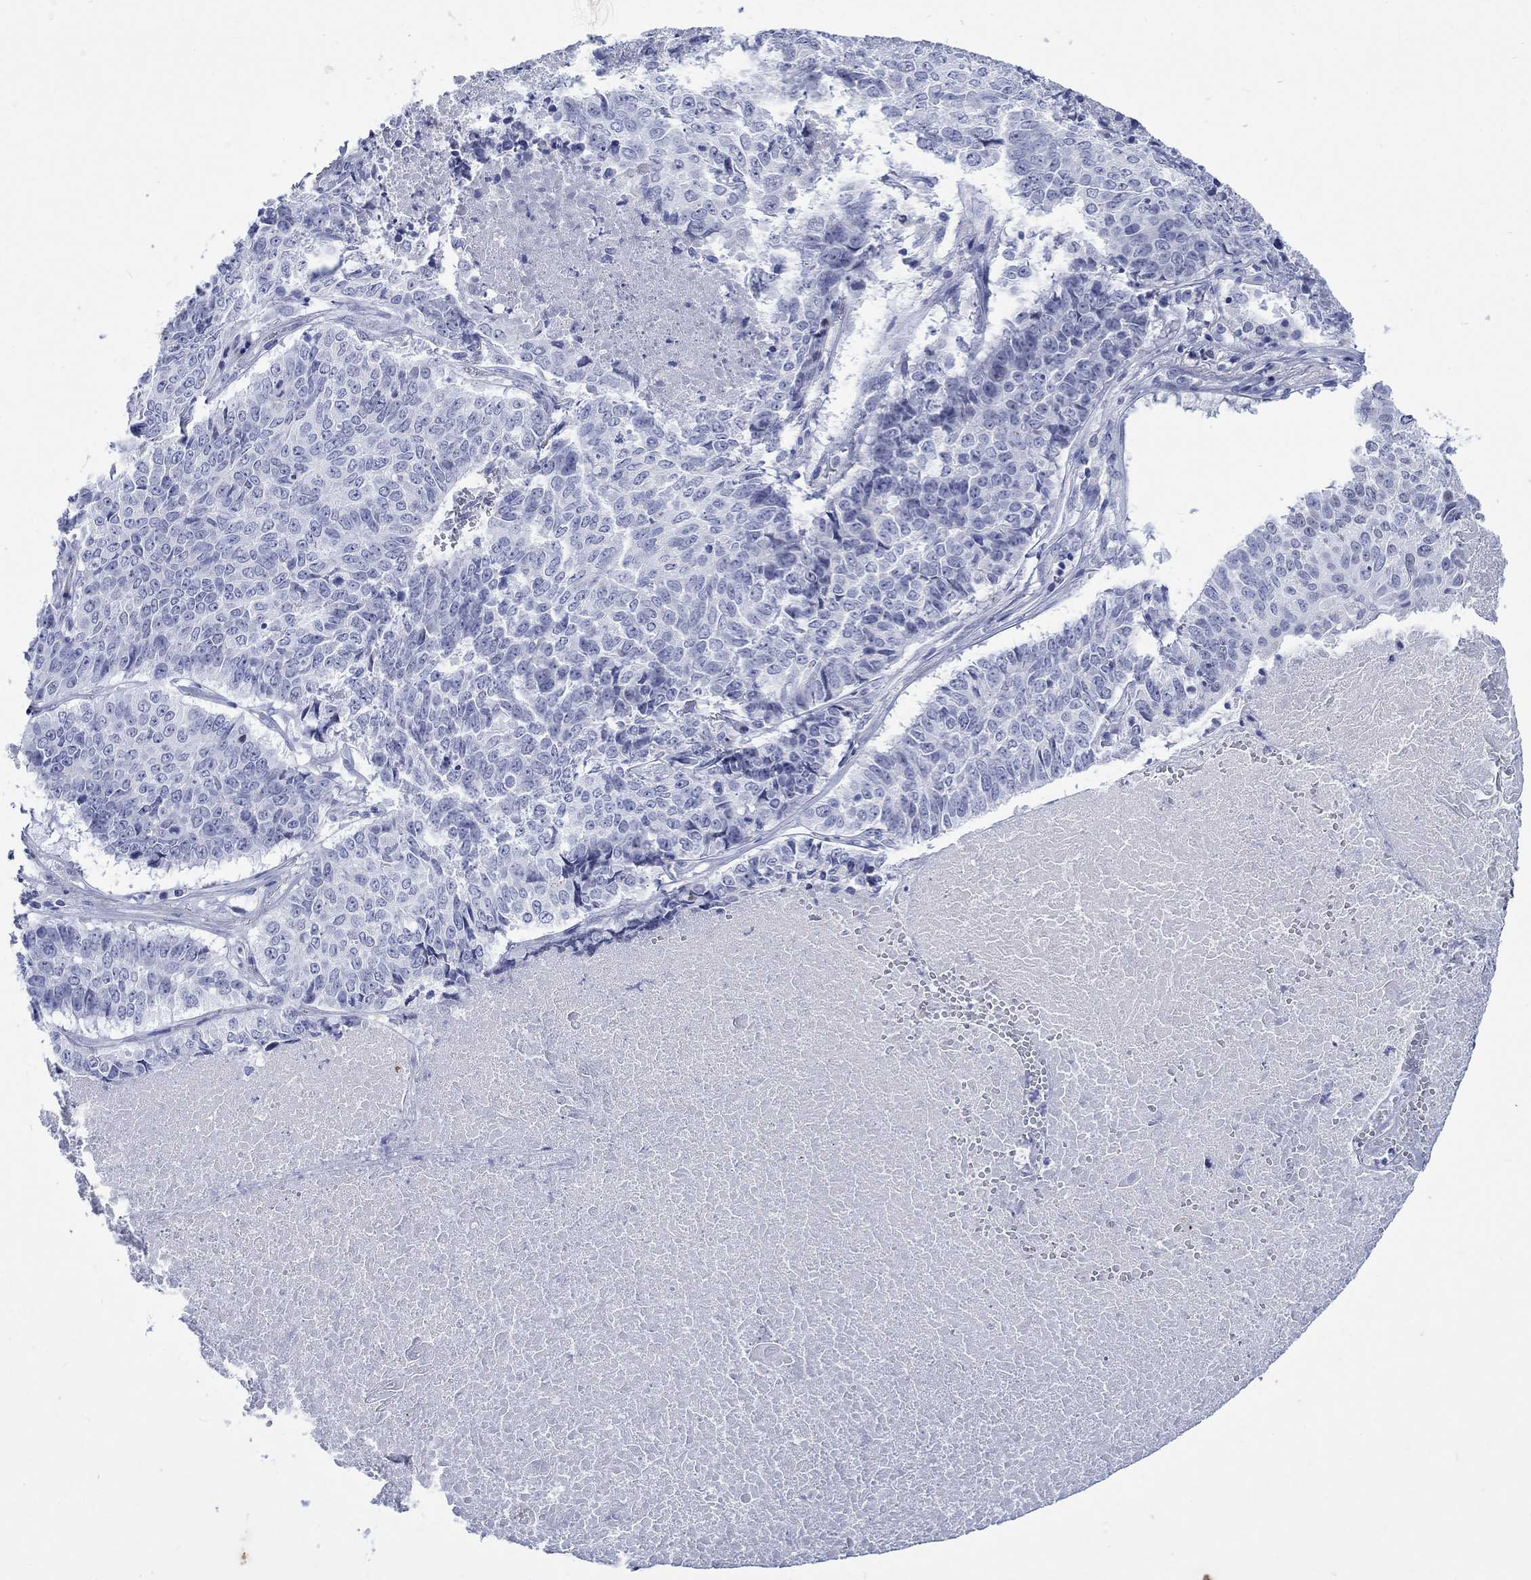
{"staining": {"intensity": "negative", "quantity": "none", "location": "none"}, "tissue": "lung cancer", "cell_type": "Tumor cells", "image_type": "cancer", "snomed": [{"axis": "morphology", "description": "Squamous cell carcinoma, NOS"}, {"axis": "topography", "description": "Lung"}], "caption": "This is an IHC histopathology image of lung squamous cell carcinoma. There is no staining in tumor cells.", "gene": "KRT76", "patient": {"sex": "male", "age": 64}}